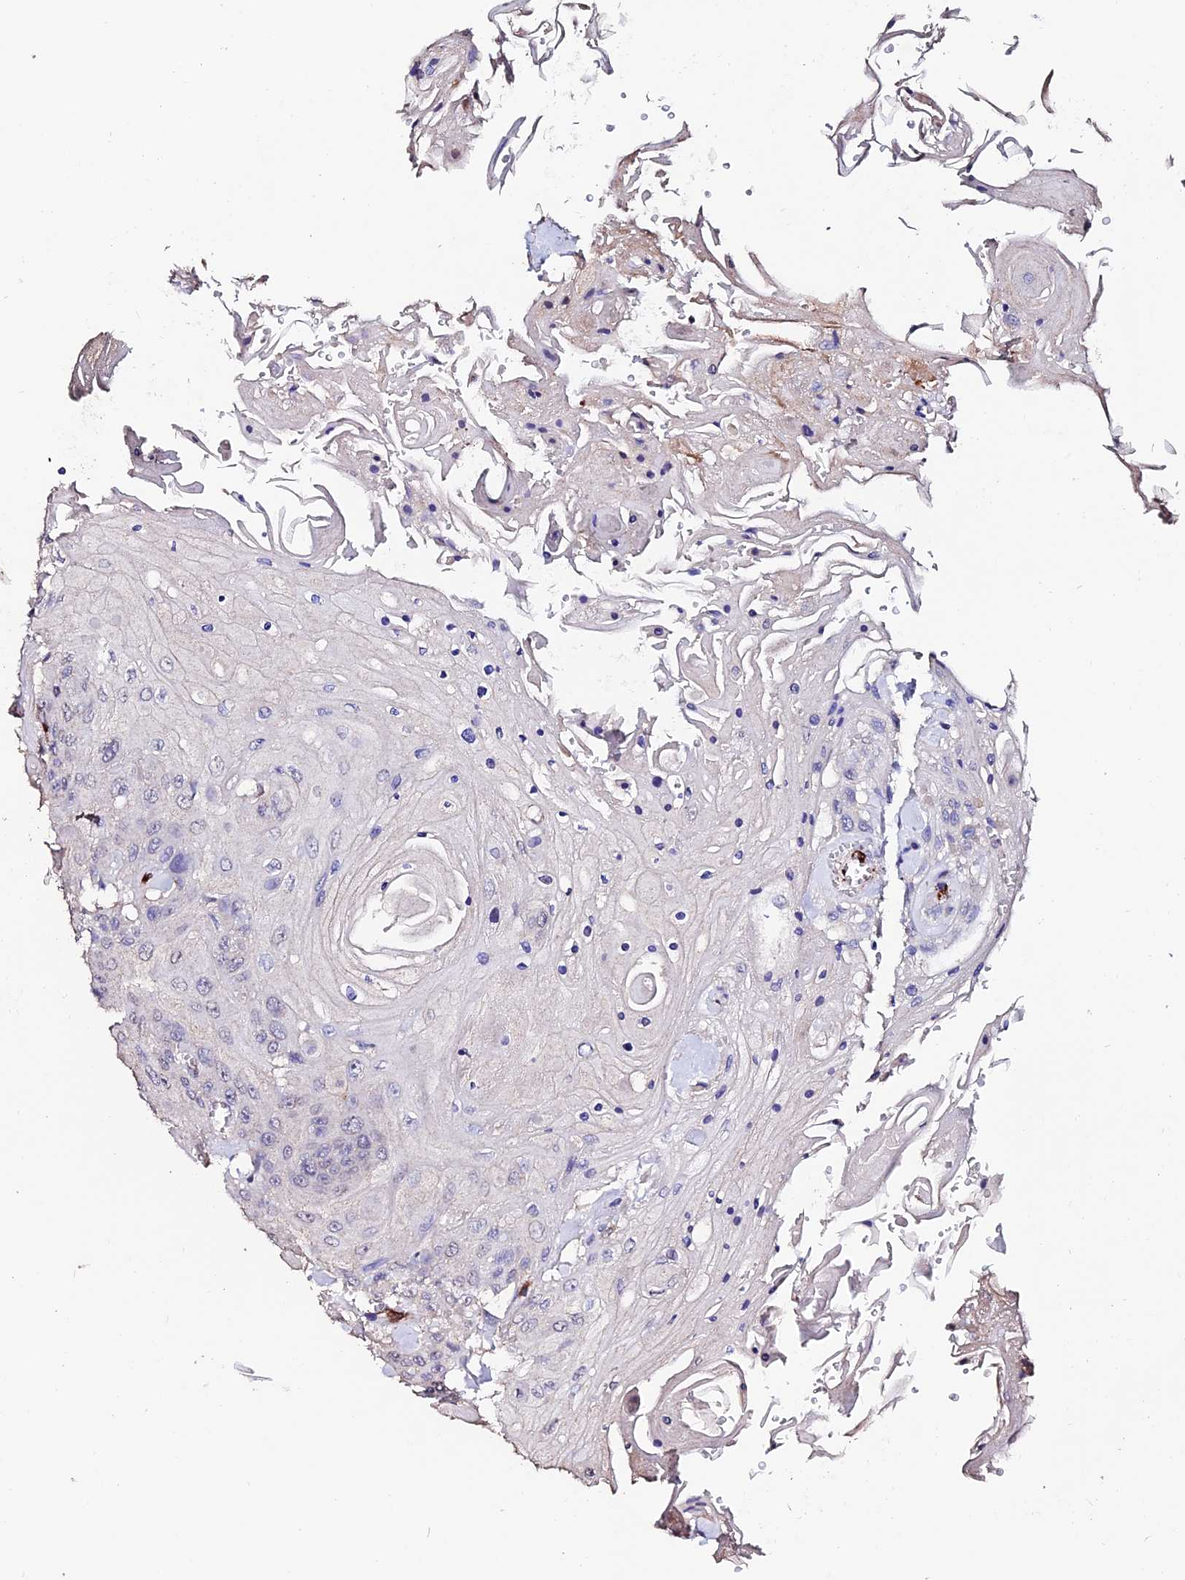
{"staining": {"intensity": "negative", "quantity": "none", "location": "none"}, "tissue": "head and neck cancer", "cell_type": "Tumor cells", "image_type": "cancer", "snomed": [{"axis": "morphology", "description": "Squamous cell carcinoma, NOS"}, {"axis": "topography", "description": "Head-Neck"}], "caption": "This histopathology image is of squamous cell carcinoma (head and neck) stained with IHC to label a protein in brown with the nuclei are counter-stained blue. There is no expression in tumor cells.", "gene": "ESM1", "patient": {"sex": "female", "age": 43}}